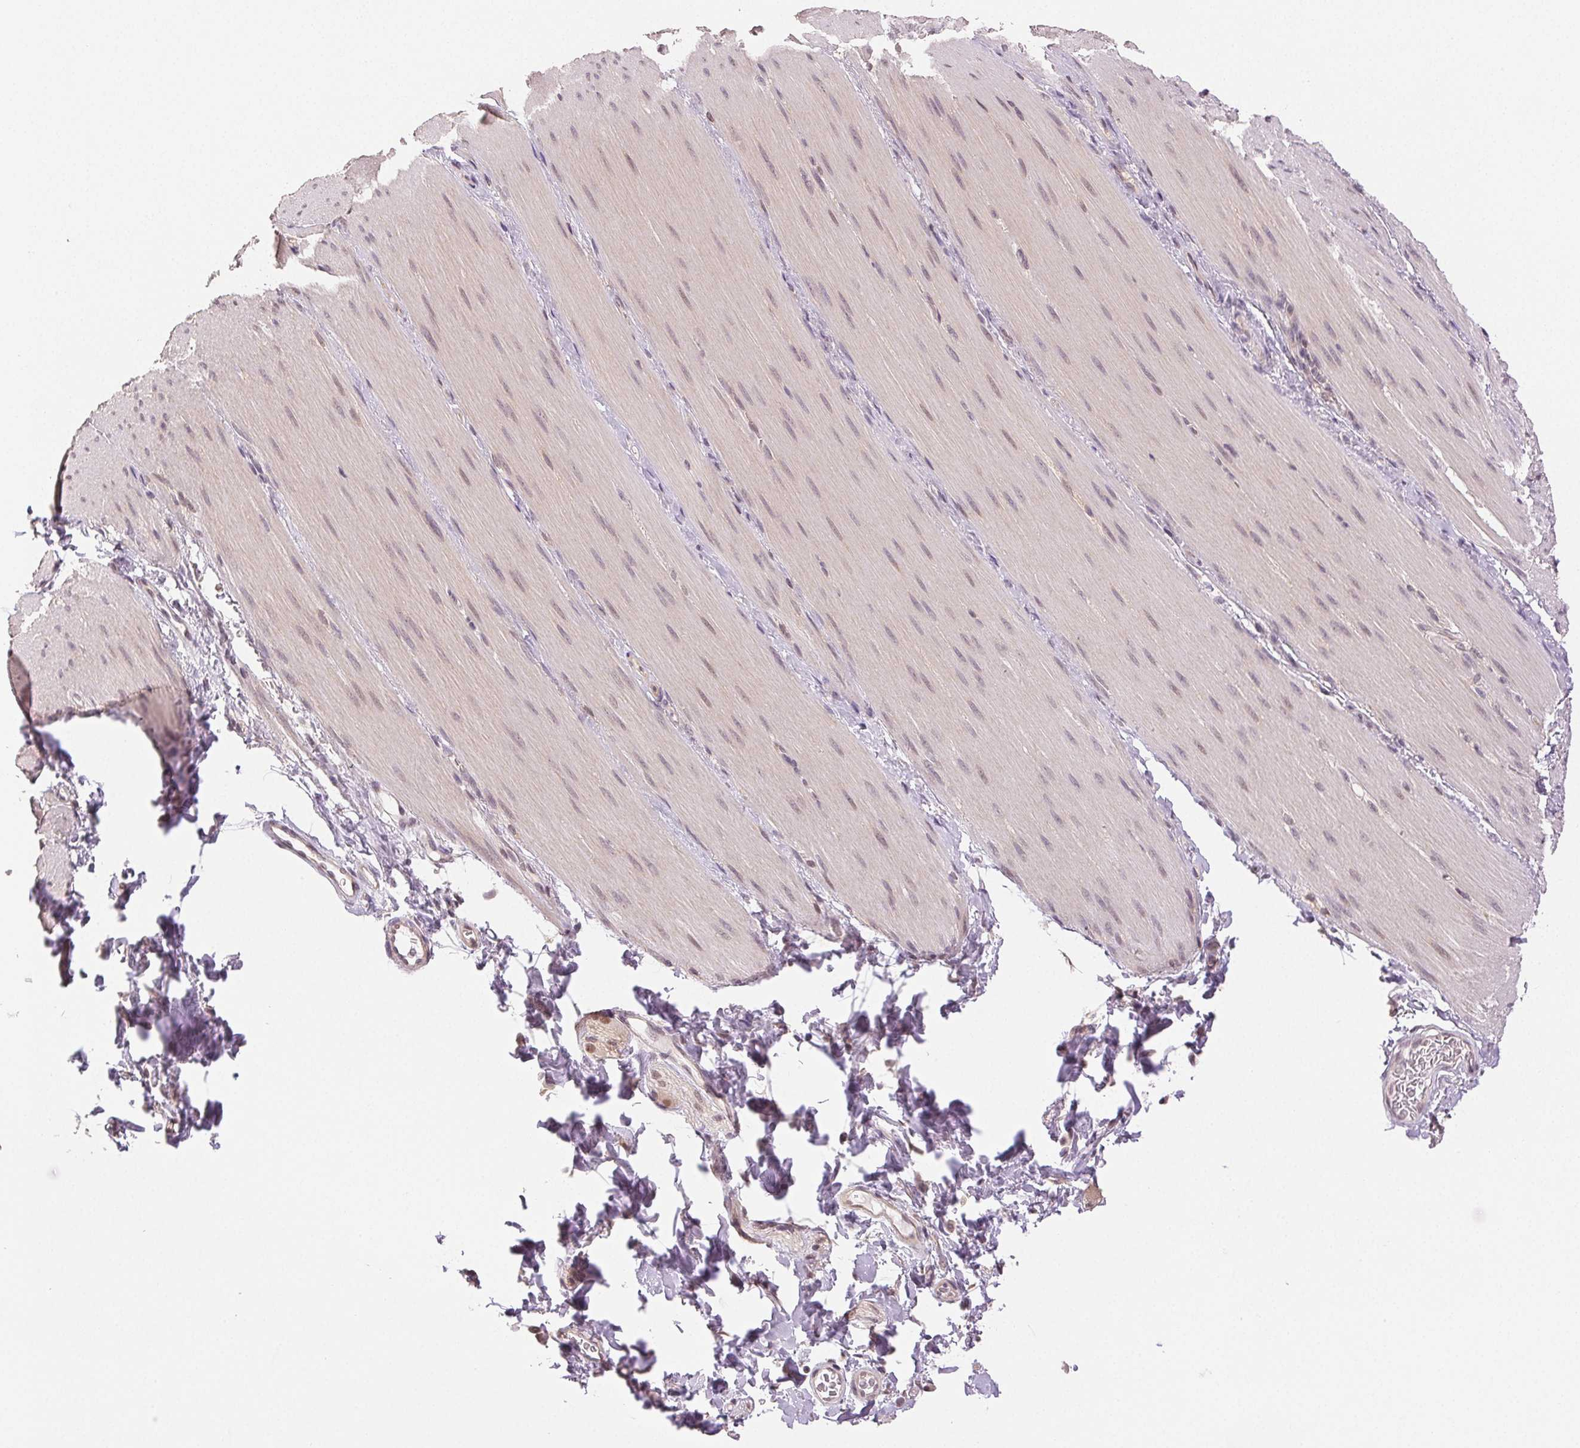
{"staining": {"intensity": "weak", "quantity": "<25%", "location": "nuclear"}, "tissue": "smooth muscle", "cell_type": "Smooth muscle cells", "image_type": "normal", "snomed": [{"axis": "morphology", "description": "Normal tissue, NOS"}, {"axis": "topography", "description": "Smooth muscle"}, {"axis": "topography", "description": "Colon"}], "caption": "High power microscopy histopathology image of an immunohistochemistry photomicrograph of normal smooth muscle, revealing no significant positivity in smooth muscle cells. (DAB (3,3'-diaminobenzidine) immunohistochemistry (IHC), high magnification).", "gene": "PLCB1", "patient": {"sex": "male", "age": 73}}